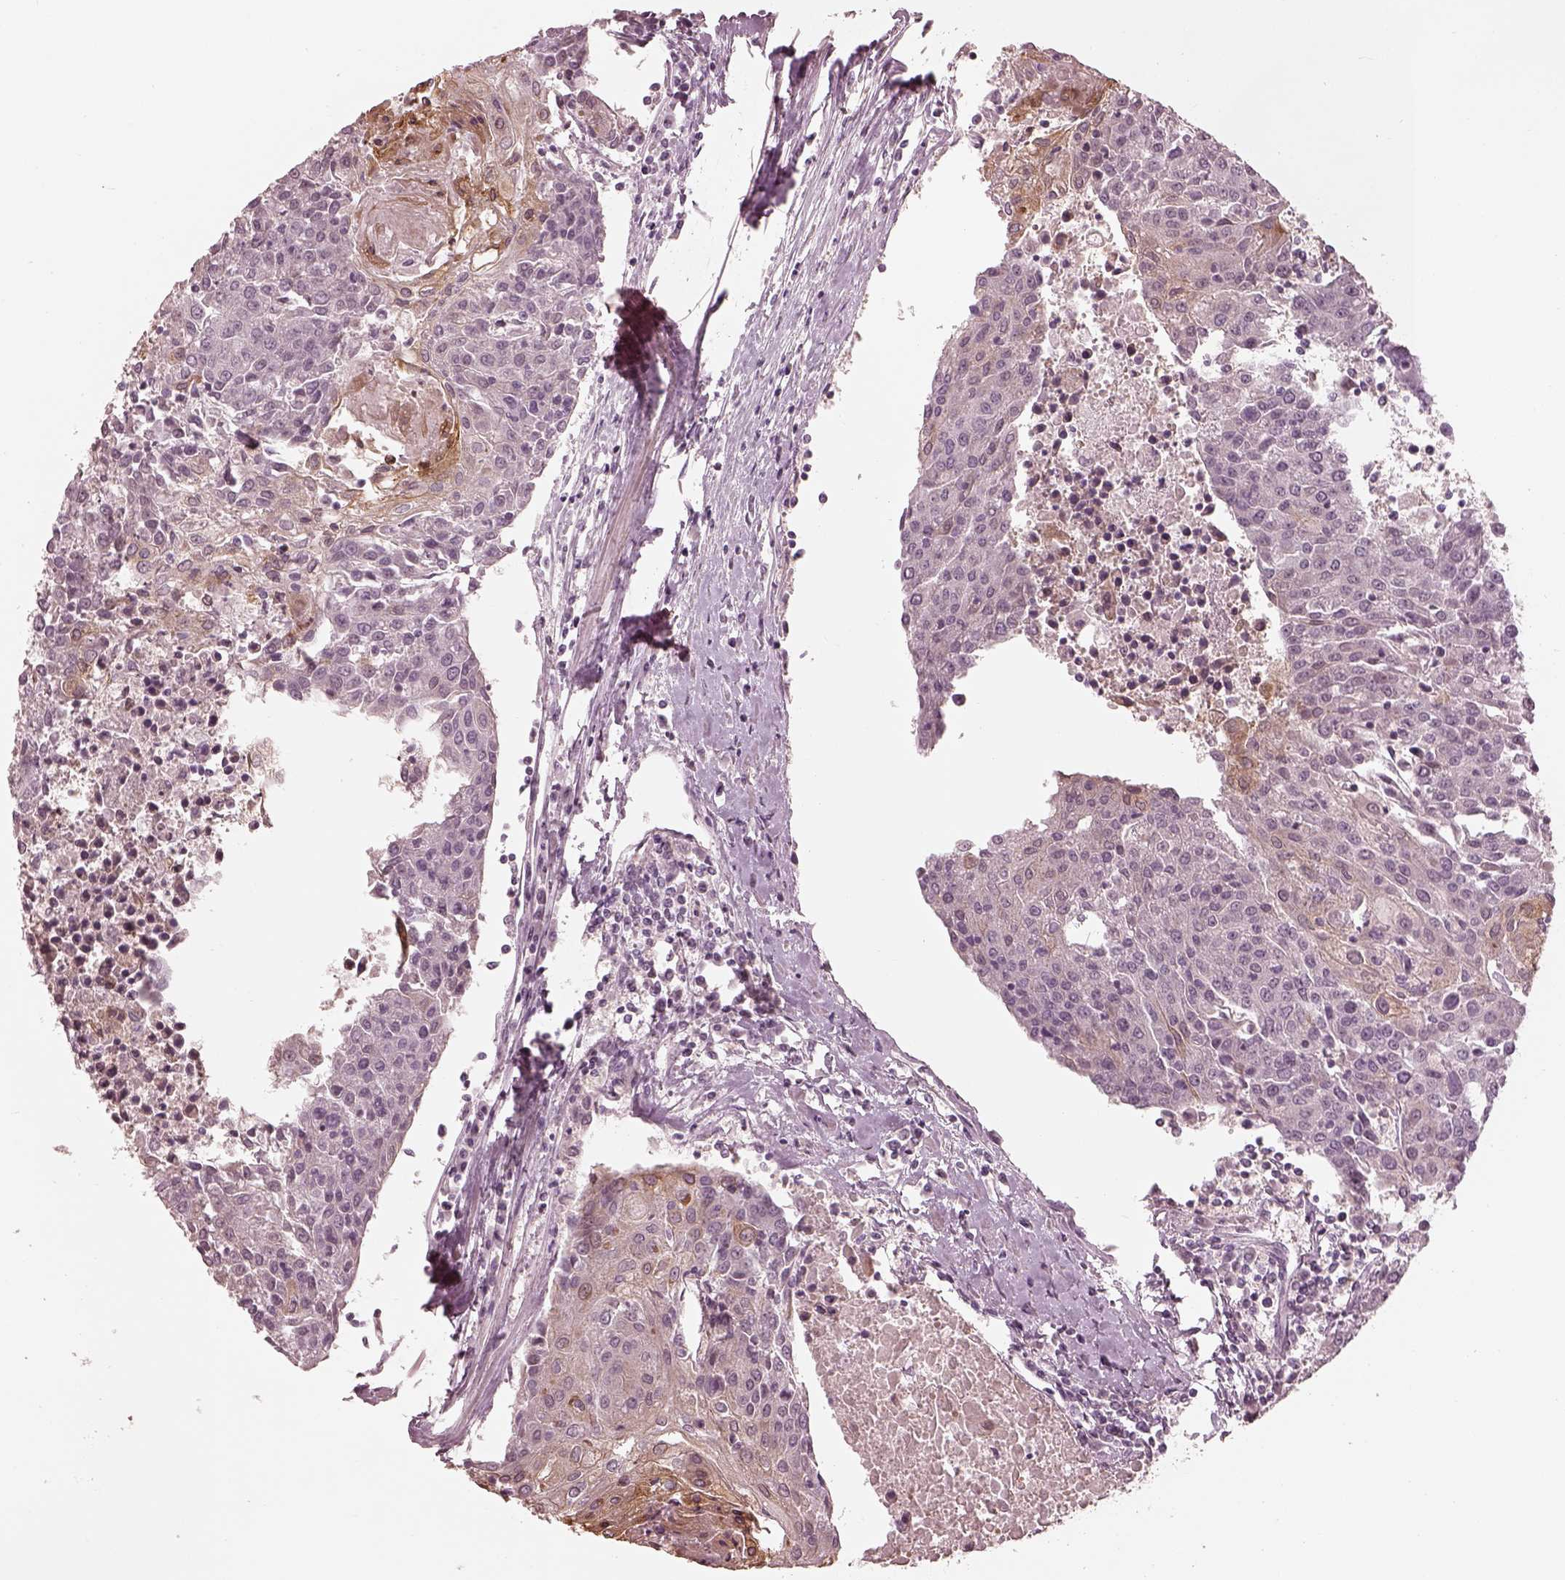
{"staining": {"intensity": "negative", "quantity": "none", "location": "none"}, "tissue": "urothelial cancer", "cell_type": "Tumor cells", "image_type": "cancer", "snomed": [{"axis": "morphology", "description": "Urothelial carcinoma, High grade"}, {"axis": "topography", "description": "Urinary bladder"}], "caption": "Immunohistochemical staining of human urothelial cancer displays no significant expression in tumor cells.", "gene": "IQCG", "patient": {"sex": "female", "age": 85}}